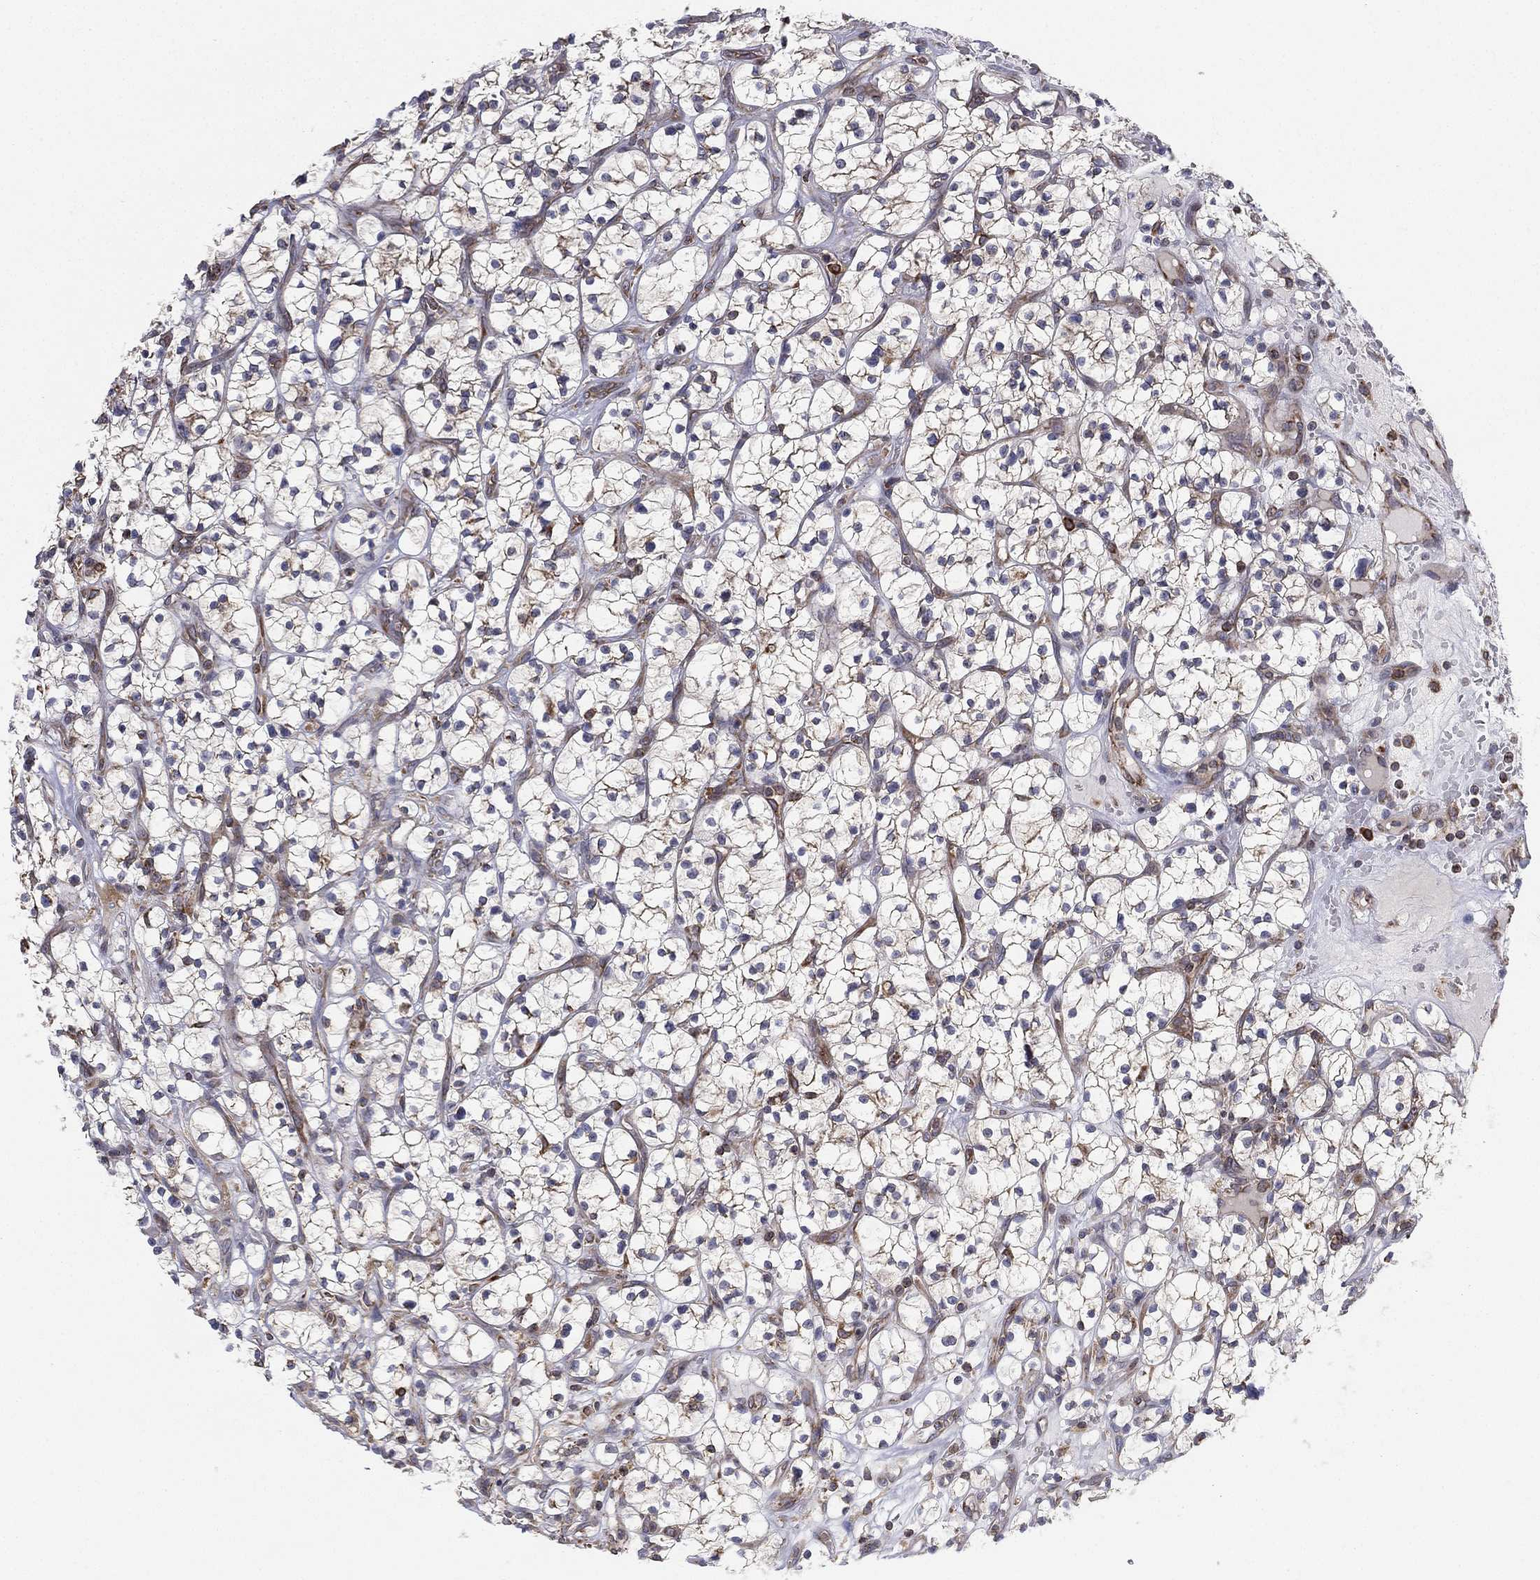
{"staining": {"intensity": "weak", "quantity": "25%-75%", "location": "cytoplasmic/membranous"}, "tissue": "renal cancer", "cell_type": "Tumor cells", "image_type": "cancer", "snomed": [{"axis": "morphology", "description": "Adenocarcinoma, NOS"}, {"axis": "topography", "description": "Kidney"}], "caption": "IHC (DAB) staining of human adenocarcinoma (renal) displays weak cytoplasmic/membranous protein expression in approximately 25%-75% of tumor cells.", "gene": "CYB5B", "patient": {"sex": "female", "age": 64}}